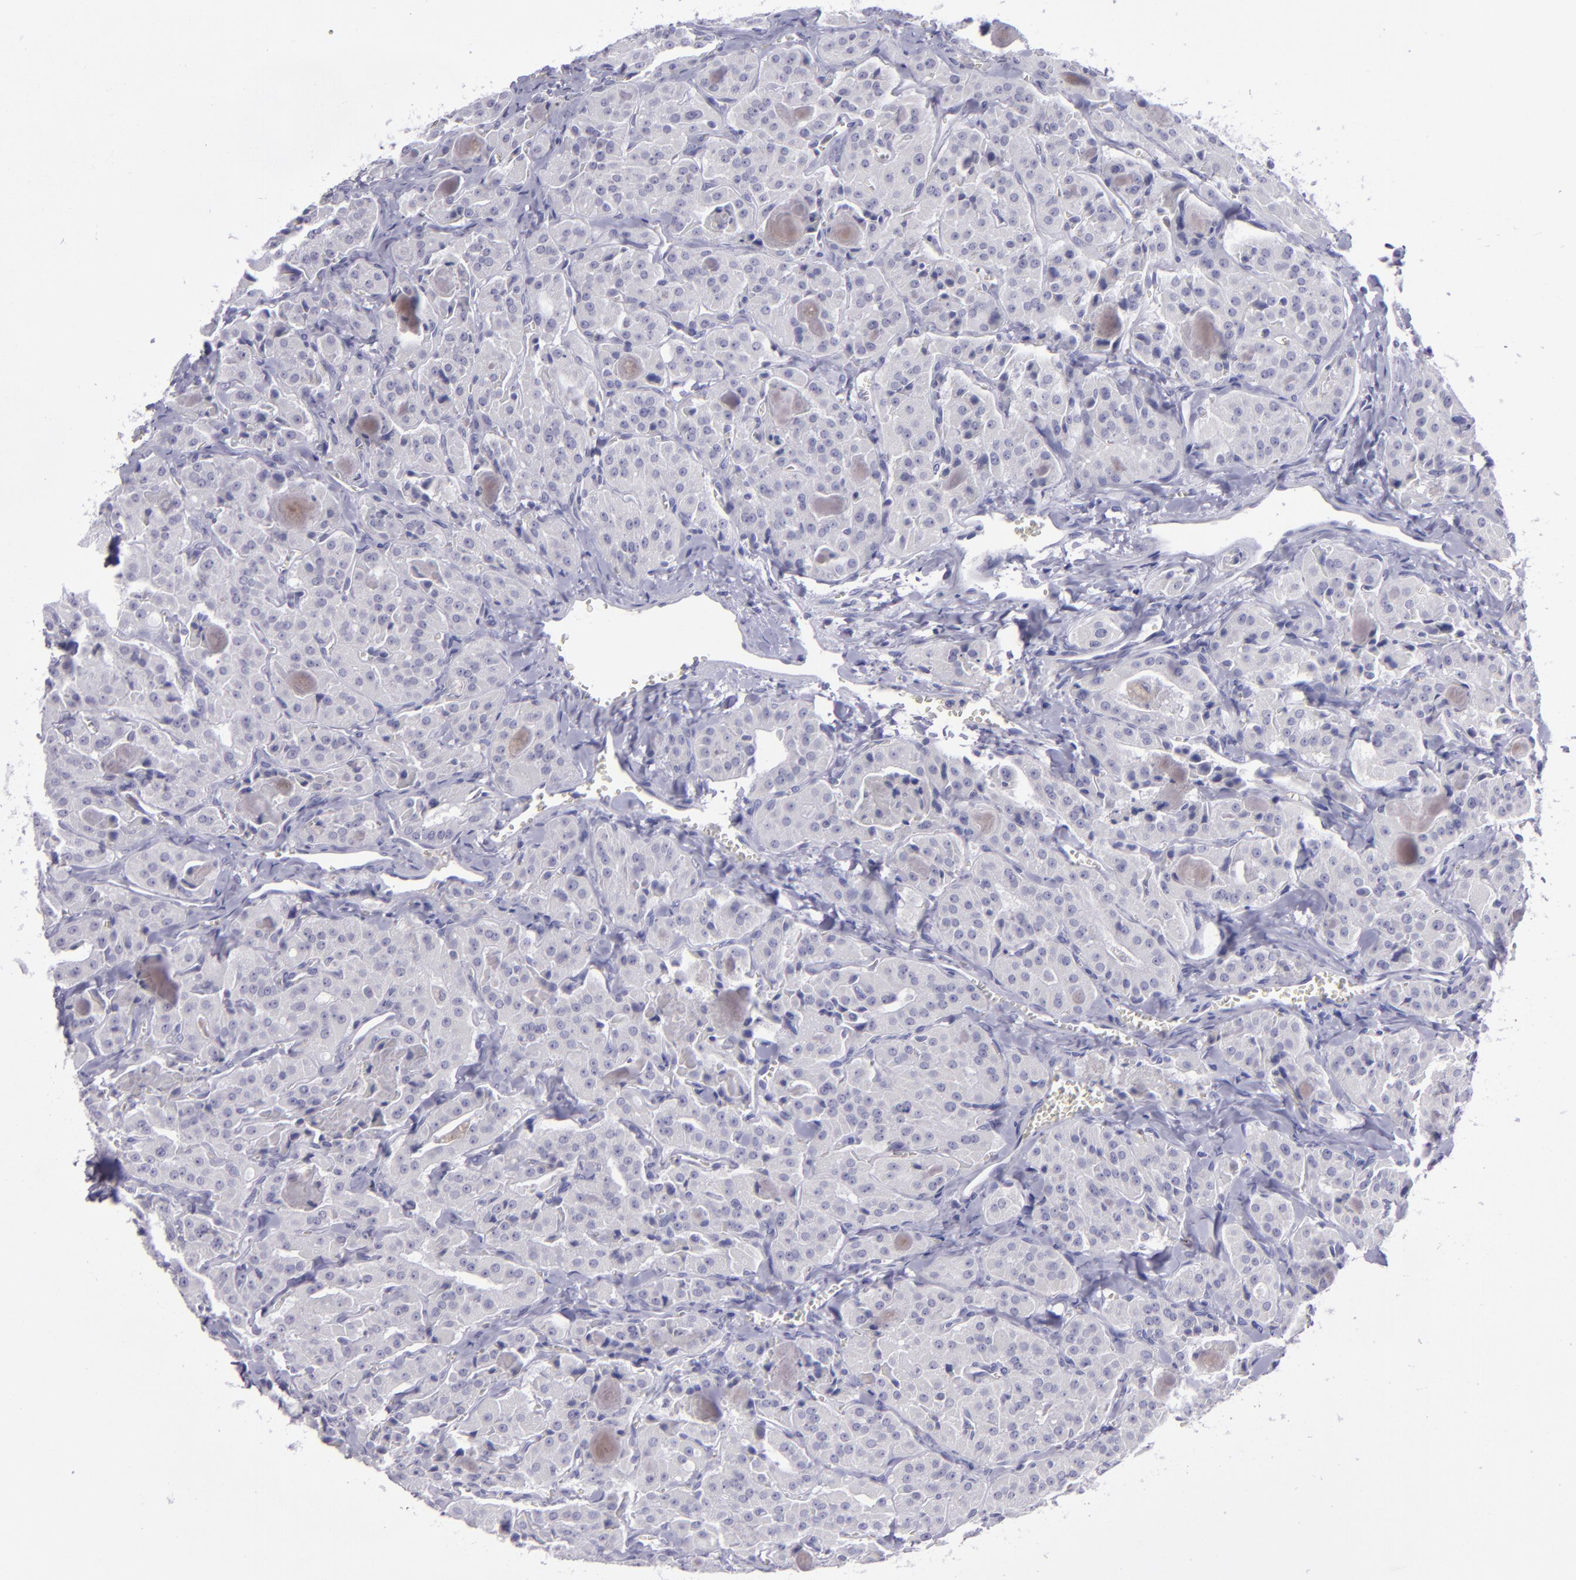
{"staining": {"intensity": "negative", "quantity": "none", "location": "none"}, "tissue": "thyroid cancer", "cell_type": "Tumor cells", "image_type": "cancer", "snomed": [{"axis": "morphology", "description": "Carcinoma, NOS"}, {"axis": "topography", "description": "Thyroid gland"}], "caption": "An image of thyroid cancer stained for a protein exhibits no brown staining in tumor cells.", "gene": "POU2F2", "patient": {"sex": "male", "age": 76}}